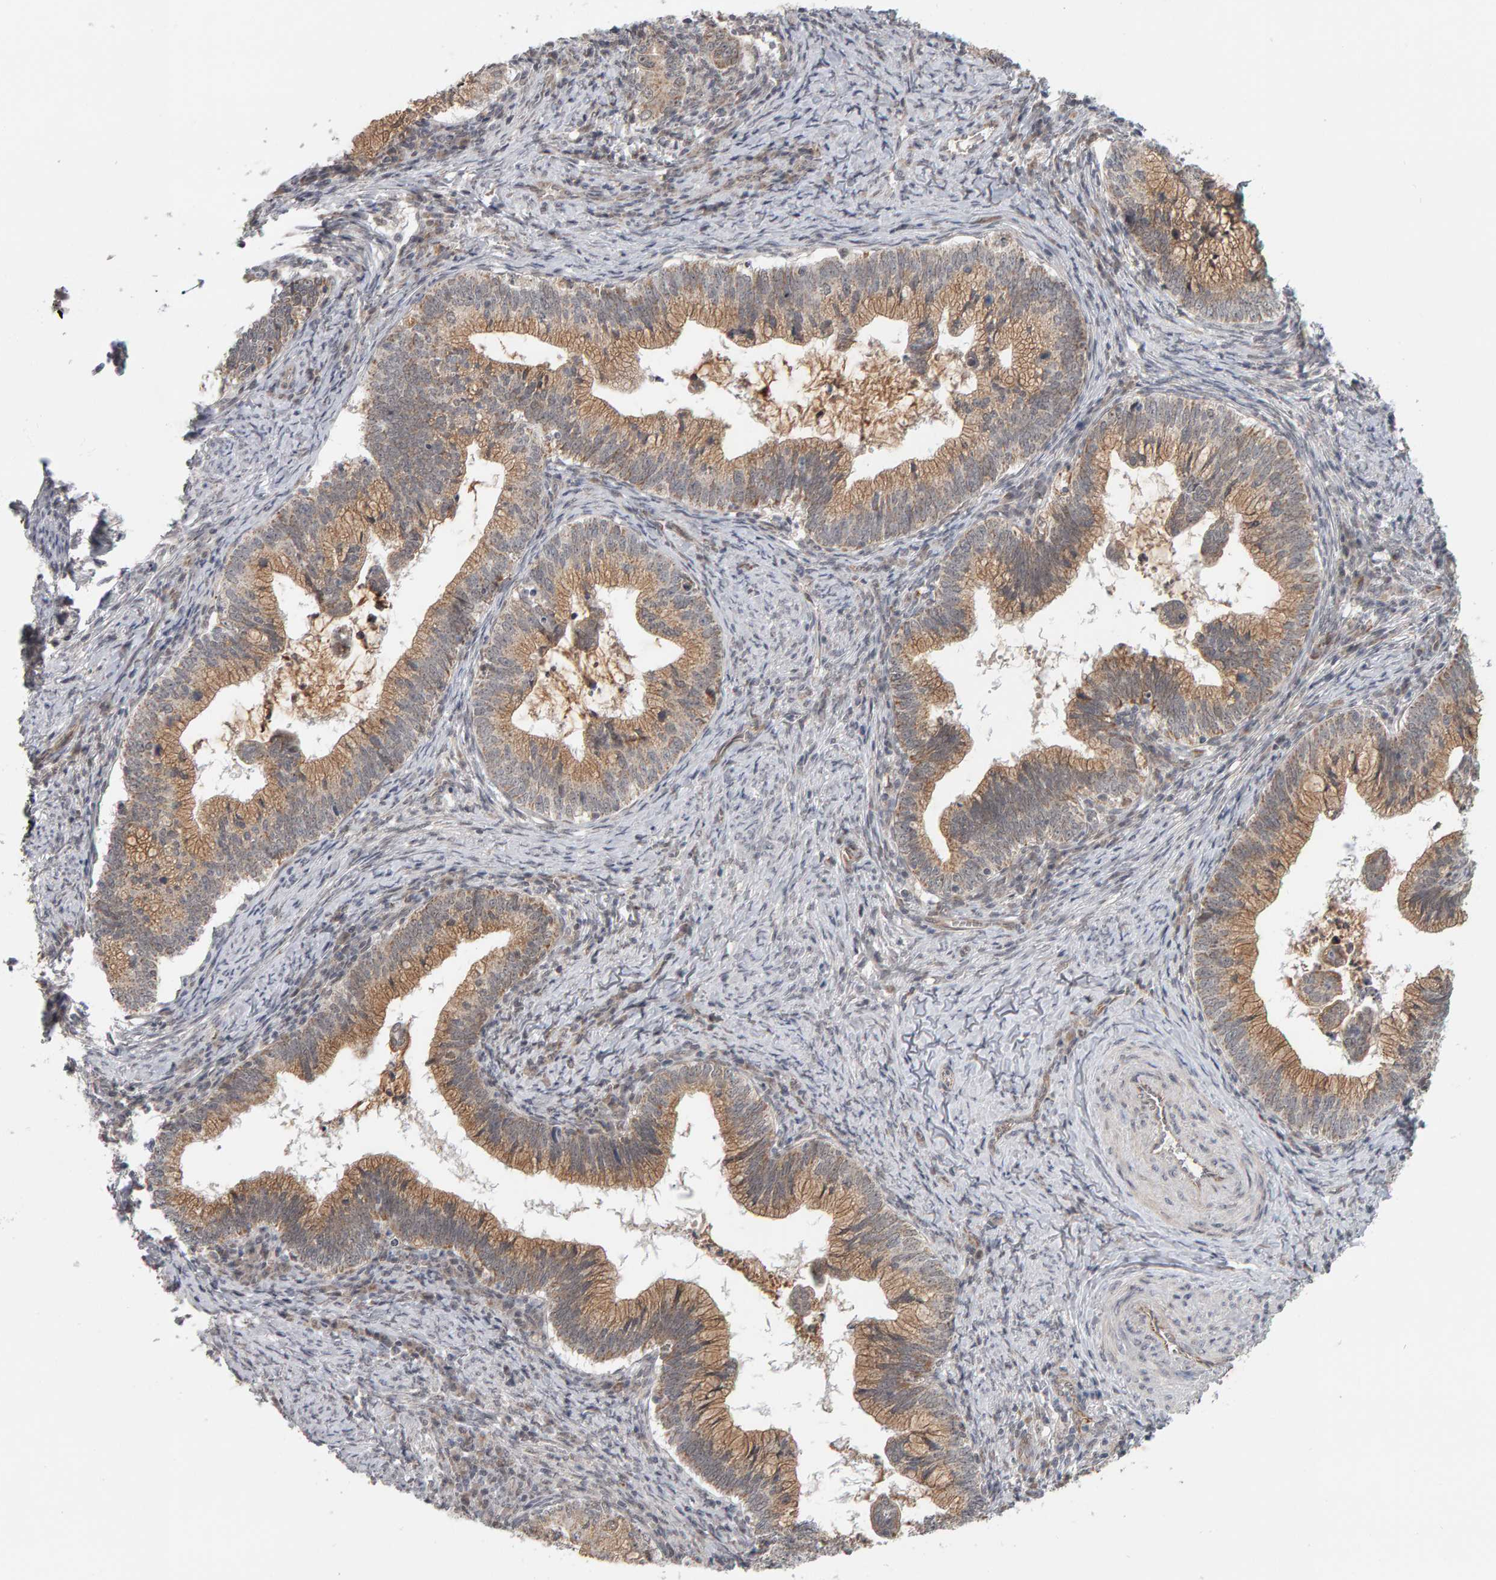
{"staining": {"intensity": "moderate", "quantity": ">75%", "location": "cytoplasmic/membranous"}, "tissue": "cervical cancer", "cell_type": "Tumor cells", "image_type": "cancer", "snomed": [{"axis": "morphology", "description": "Adenocarcinoma, NOS"}, {"axis": "topography", "description": "Cervix"}], "caption": "A high-resolution image shows immunohistochemistry (IHC) staining of cervical cancer (adenocarcinoma), which exhibits moderate cytoplasmic/membranous expression in about >75% of tumor cells.", "gene": "DAP3", "patient": {"sex": "female", "age": 36}}